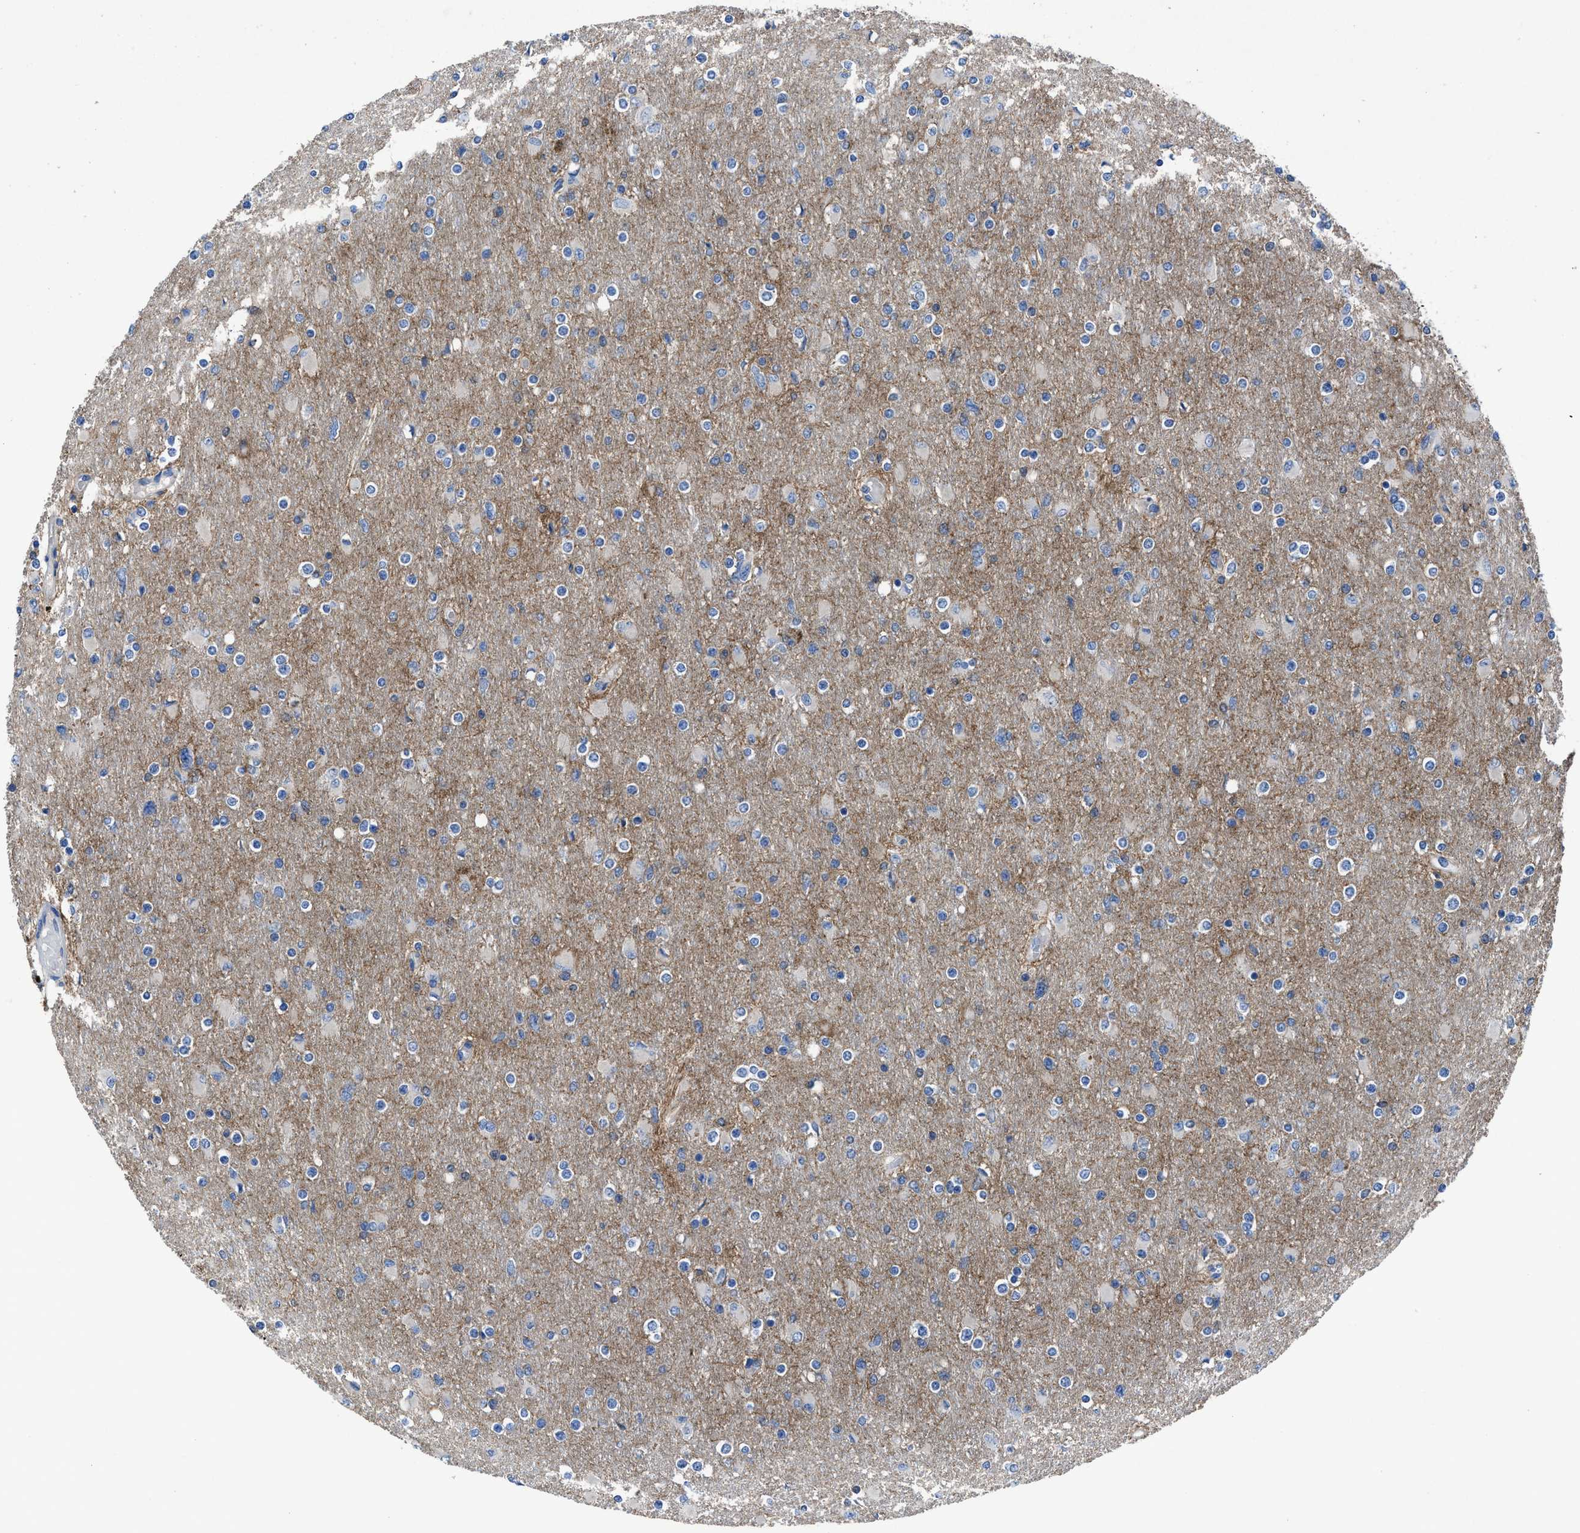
{"staining": {"intensity": "weak", "quantity": "<25%", "location": "cytoplasmic/membranous"}, "tissue": "glioma", "cell_type": "Tumor cells", "image_type": "cancer", "snomed": [{"axis": "morphology", "description": "Glioma, malignant, High grade"}, {"axis": "topography", "description": "Cerebral cortex"}], "caption": "Human glioma stained for a protein using immunohistochemistry (IHC) exhibits no staining in tumor cells.", "gene": "PTGFRN", "patient": {"sex": "female", "age": 36}}